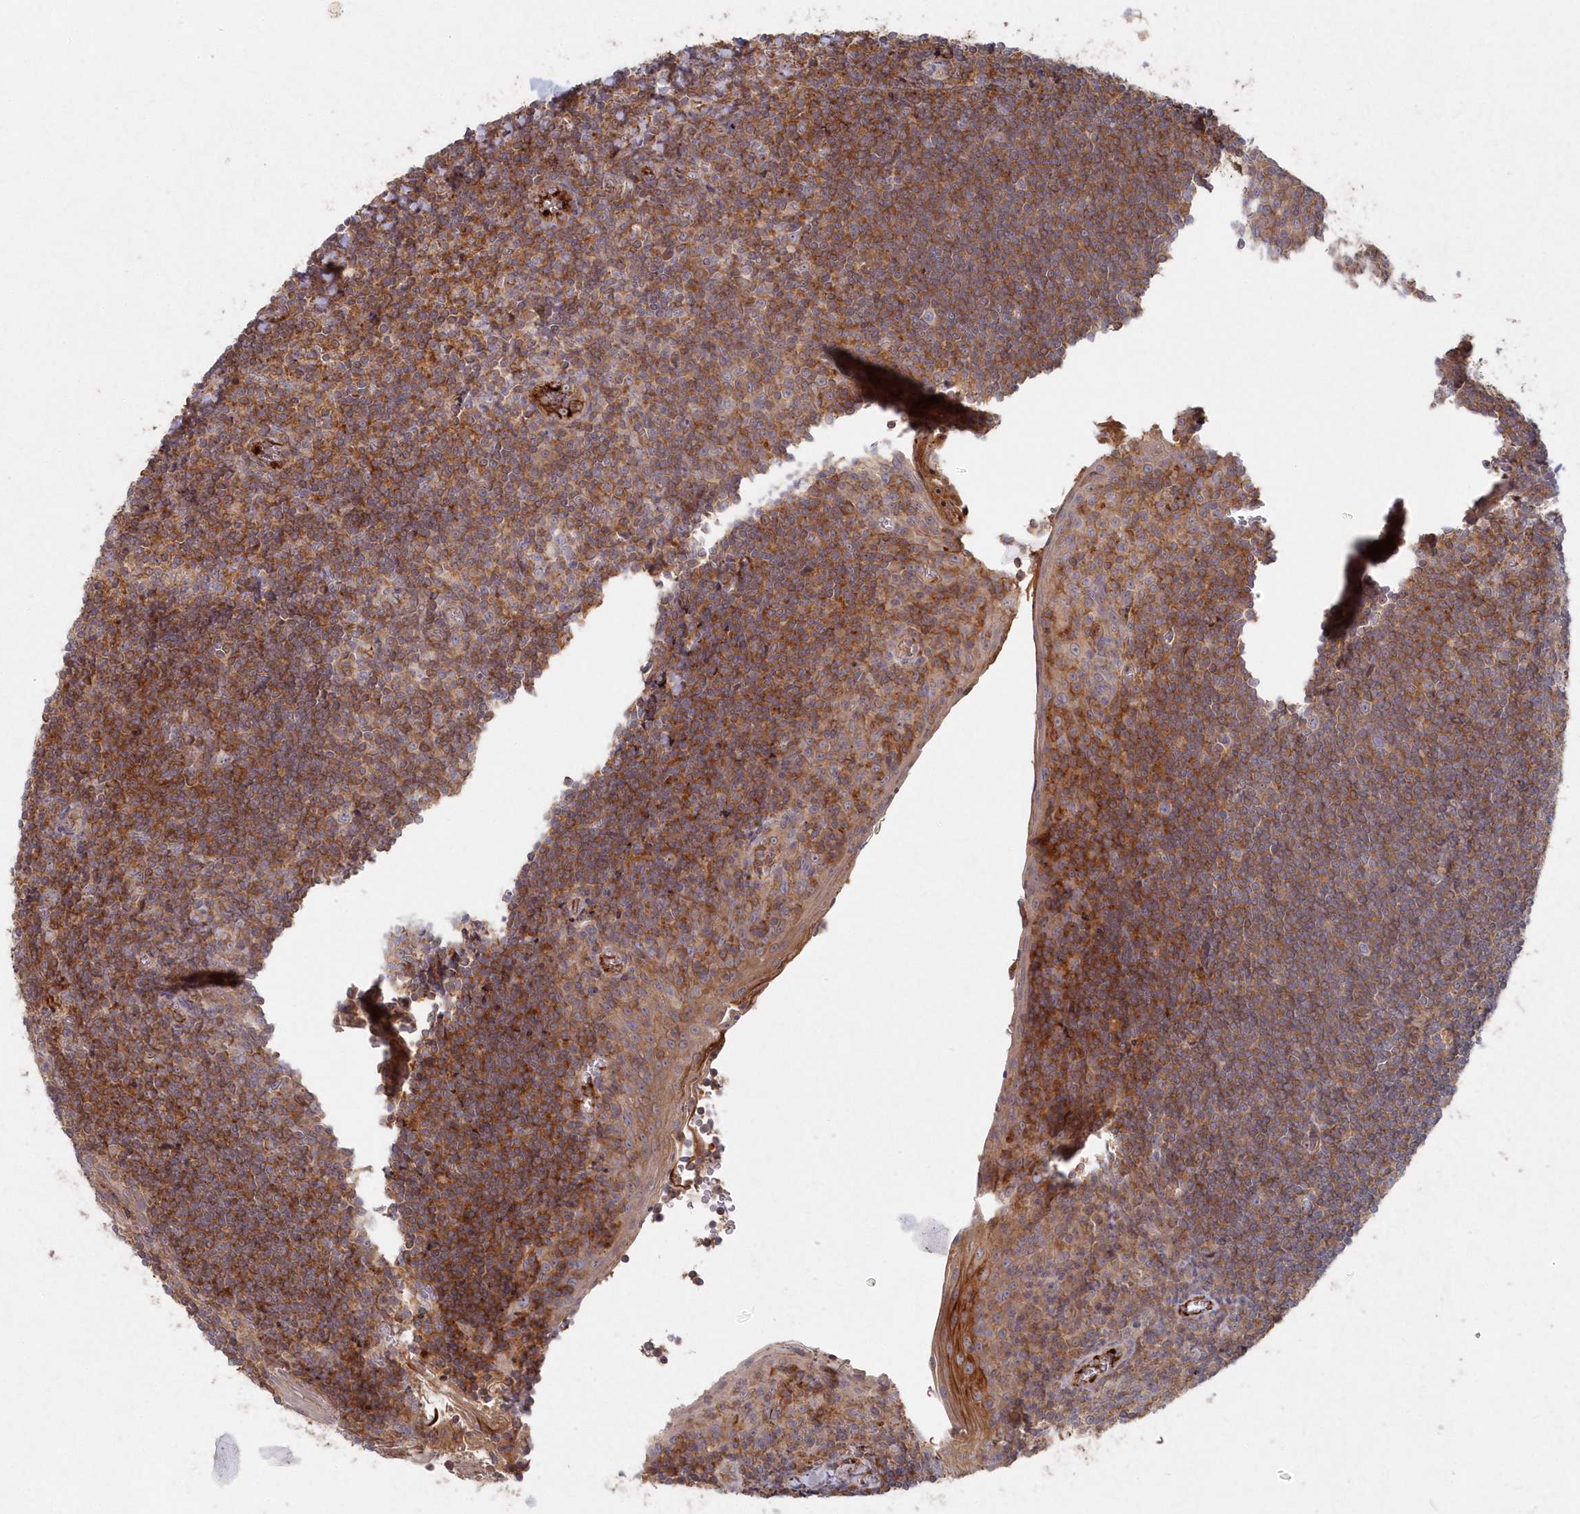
{"staining": {"intensity": "weak", "quantity": "<25%", "location": "cytoplasmic/membranous"}, "tissue": "tonsil", "cell_type": "Germinal center cells", "image_type": "normal", "snomed": [{"axis": "morphology", "description": "Normal tissue, NOS"}, {"axis": "topography", "description": "Tonsil"}], "caption": "High magnification brightfield microscopy of unremarkable tonsil stained with DAB (brown) and counterstained with hematoxylin (blue): germinal center cells show no significant staining.", "gene": "ABHD14B", "patient": {"sex": "male", "age": 27}}